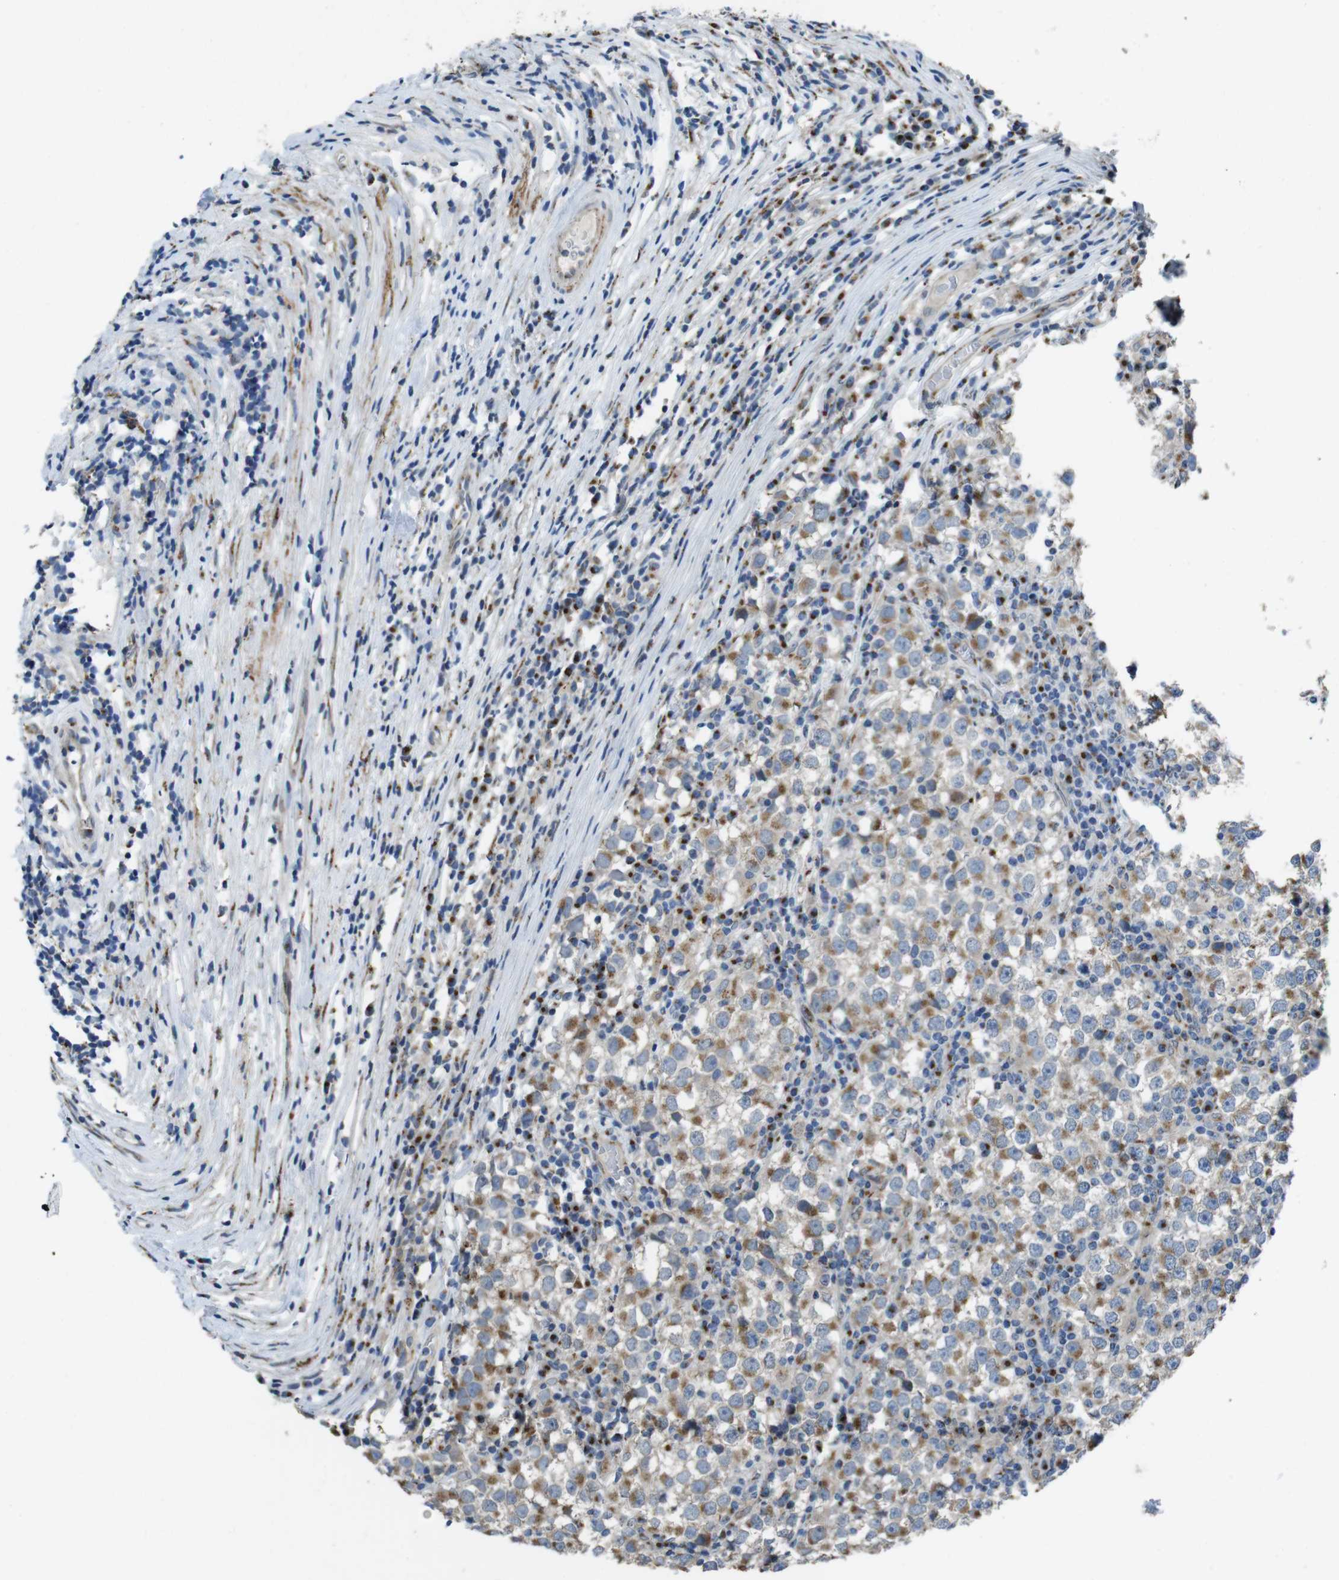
{"staining": {"intensity": "moderate", "quantity": "25%-75%", "location": "cytoplasmic/membranous"}, "tissue": "testis cancer", "cell_type": "Tumor cells", "image_type": "cancer", "snomed": [{"axis": "morphology", "description": "Seminoma, NOS"}, {"axis": "topography", "description": "Testis"}], "caption": "An image showing moderate cytoplasmic/membranous staining in about 25%-75% of tumor cells in testis seminoma, as visualized by brown immunohistochemical staining.", "gene": "RAB6A", "patient": {"sex": "male", "age": 65}}